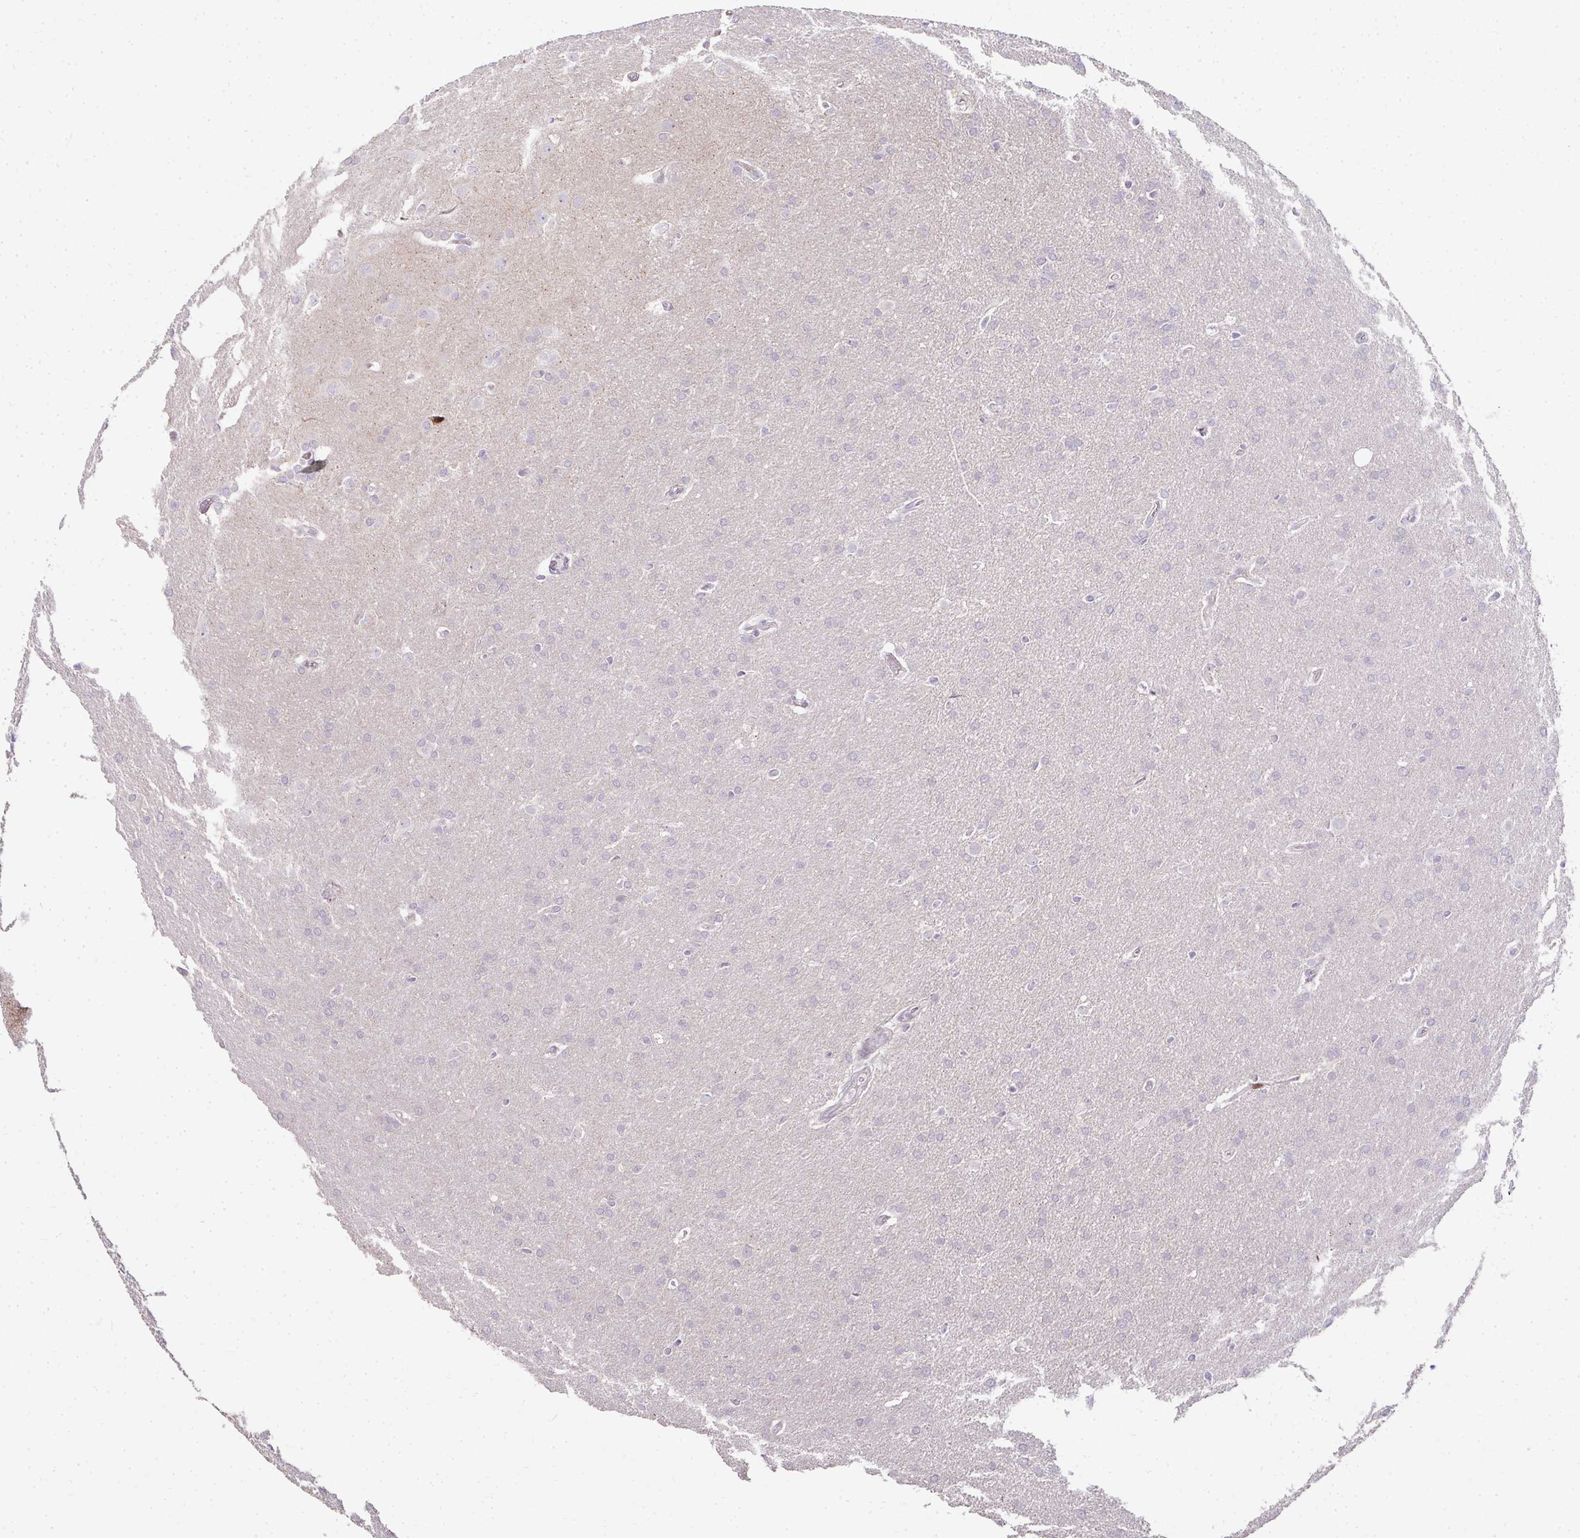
{"staining": {"intensity": "negative", "quantity": "none", "location": "none"}, "tissue": "glioma", "cell_type": "Tumor cells", "image_type": "cancer", "snomed": [{"axis": "morphology", "description": "Glioma, malignant, Low grade"}, {"axis": "topography", "description": "Brain"}], "caption": "A high-resolution image shows immunohistochemistry (IHC) staining of malignant glioma (low-grade), which reveals no significant expression in tumor cells.", "gene": "PLA2G5", "patient": {"sex": "female", "age": 32}}